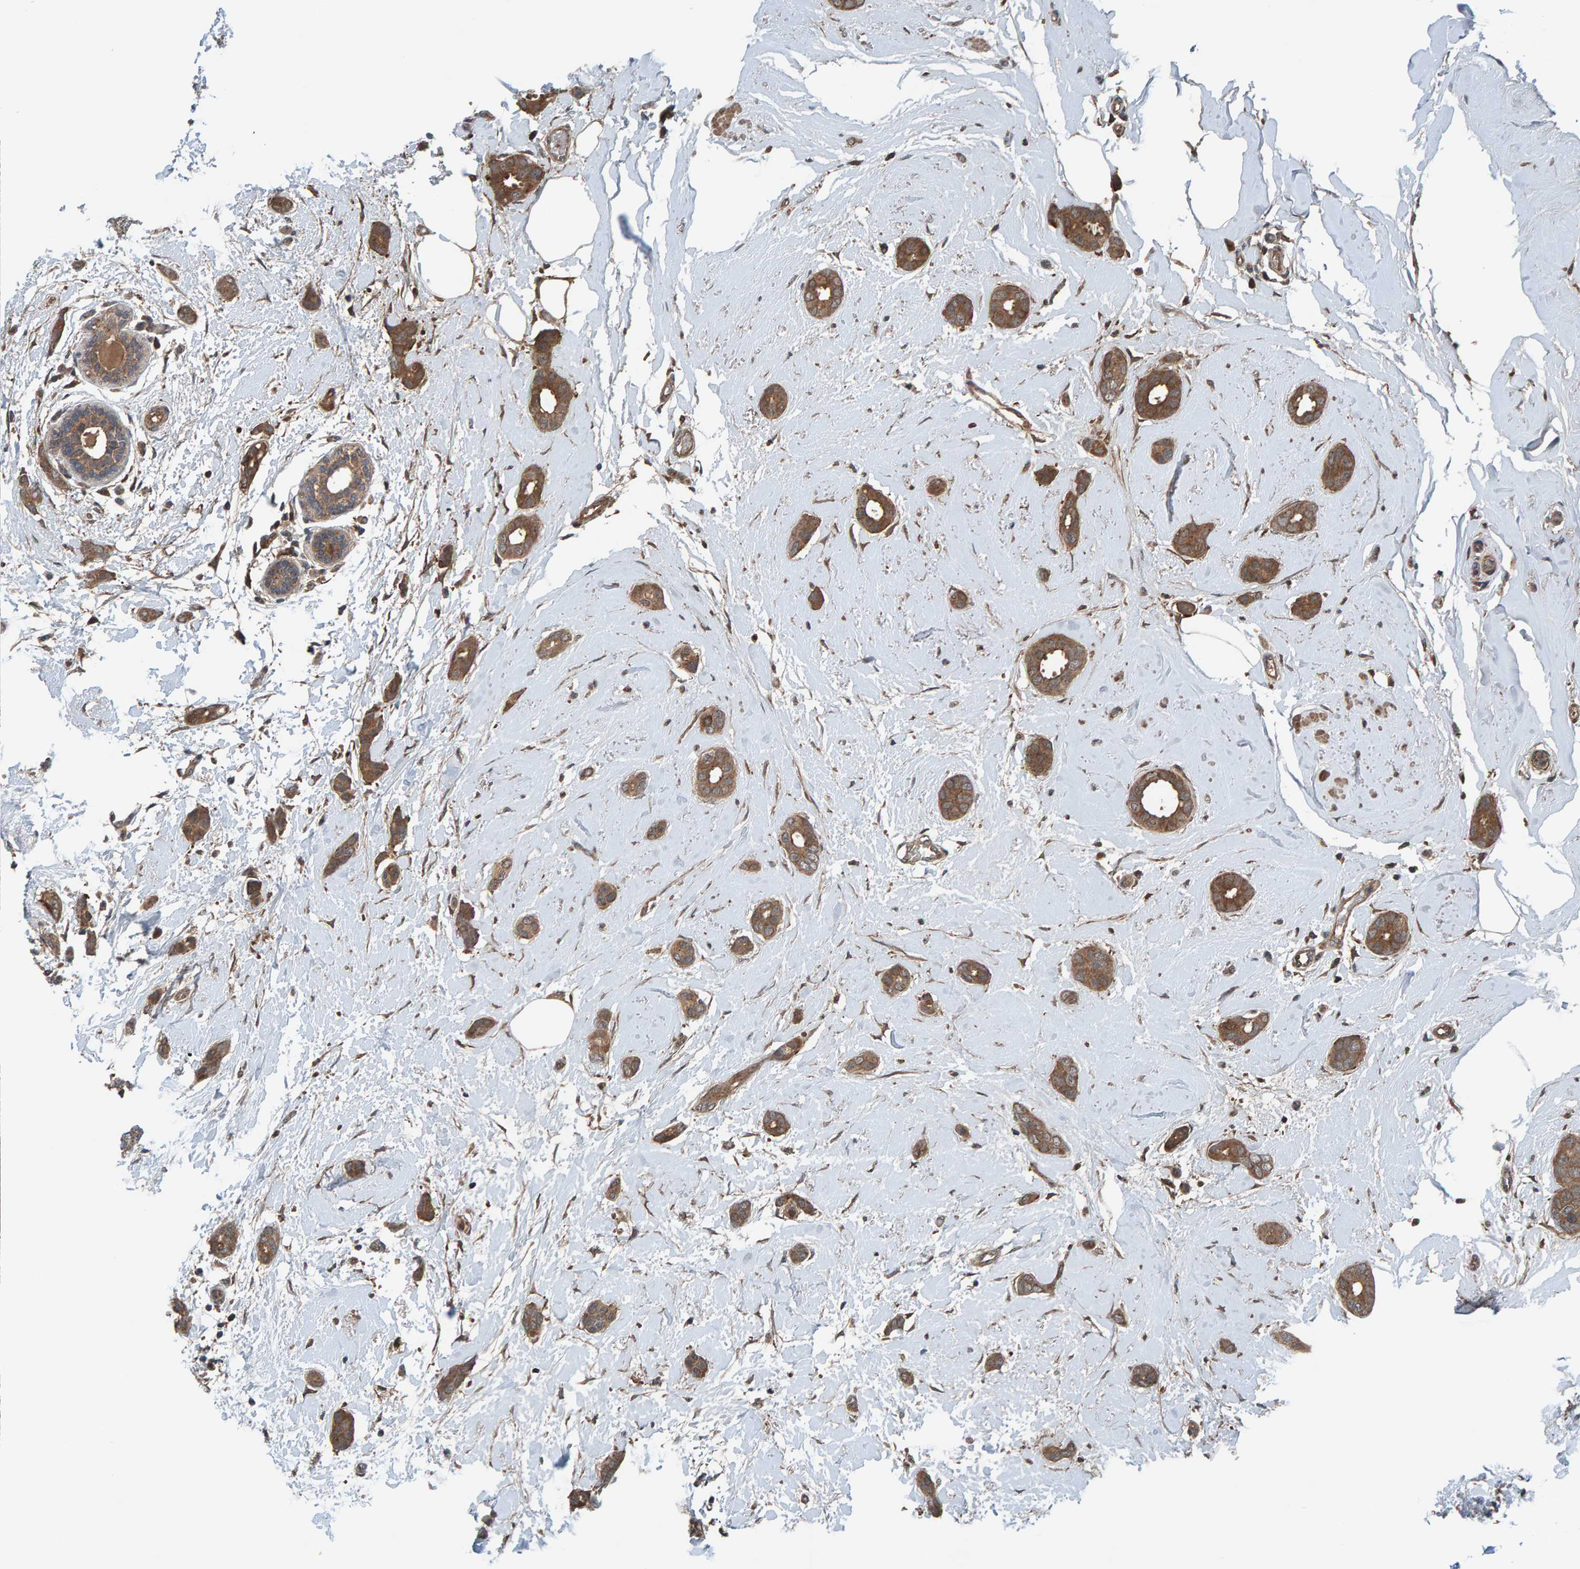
{"staining": {"intensity": "moderate", "quantity": ">75%", "location": "cytoplasmic/membranous"}, "tissue": "breast cancer", "cell_type": "Tumor cells", "image_type": "cancer", "snomed": [{"axis": "morphology", "description": "Duct carcinoma"}, {"axis": "topography", "description": "Breast"}], "caption": "A medium amount of moderate cytoplasmic/membranous staining is seen in approximately >75% of tumor cells in breast invasive ductal carcinoma tissue.", "gene": "CUEDC1", "patient": {"sex": "female", "age": 55}}